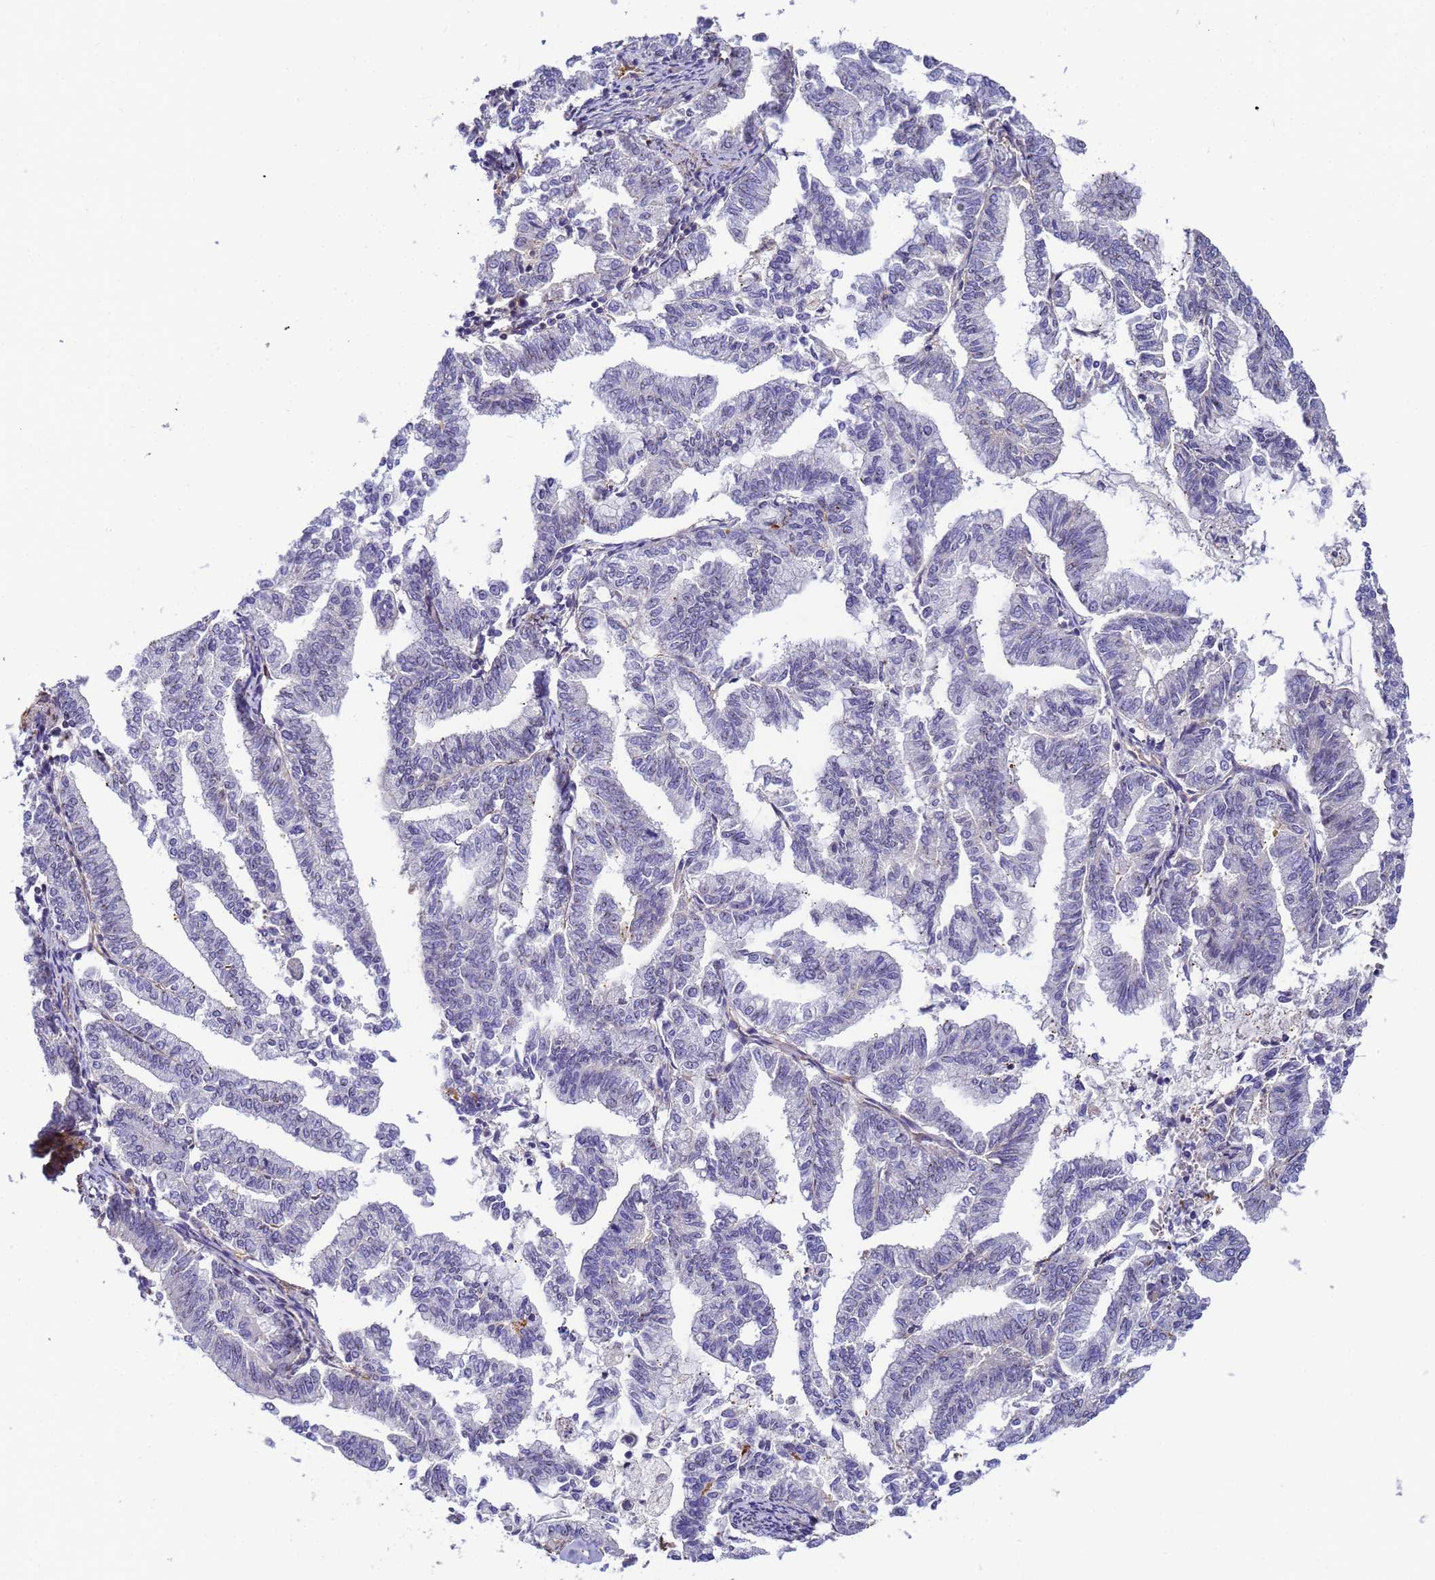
{"staining": {"intensity": "negative", "quantity": "none", "location": "none"}, "tissue": "endometrial cancer", "cell_type": "Tumor cells", "image_type": "cancer", "snomed": [{"axis": "morphology", "description": "Adenocarcinoma, NOS"}, {"axis": "topography", "description": "Endometrium"}], "caption": "DAB (3,3'-diaminobenzidine) immunohistochemical staining of adenocarcinoma (endometrial) reveals no significant staining in tumor cells. (Stains: DAB (3,3'-diaminobenzidine) immunohistochemistry (IHC) with hematoxylin counter stain, Microscopy: brightfield microscopy at high magnification).", "gene": "MYL12A", "patient": {"sex": "female", "age": 79}}